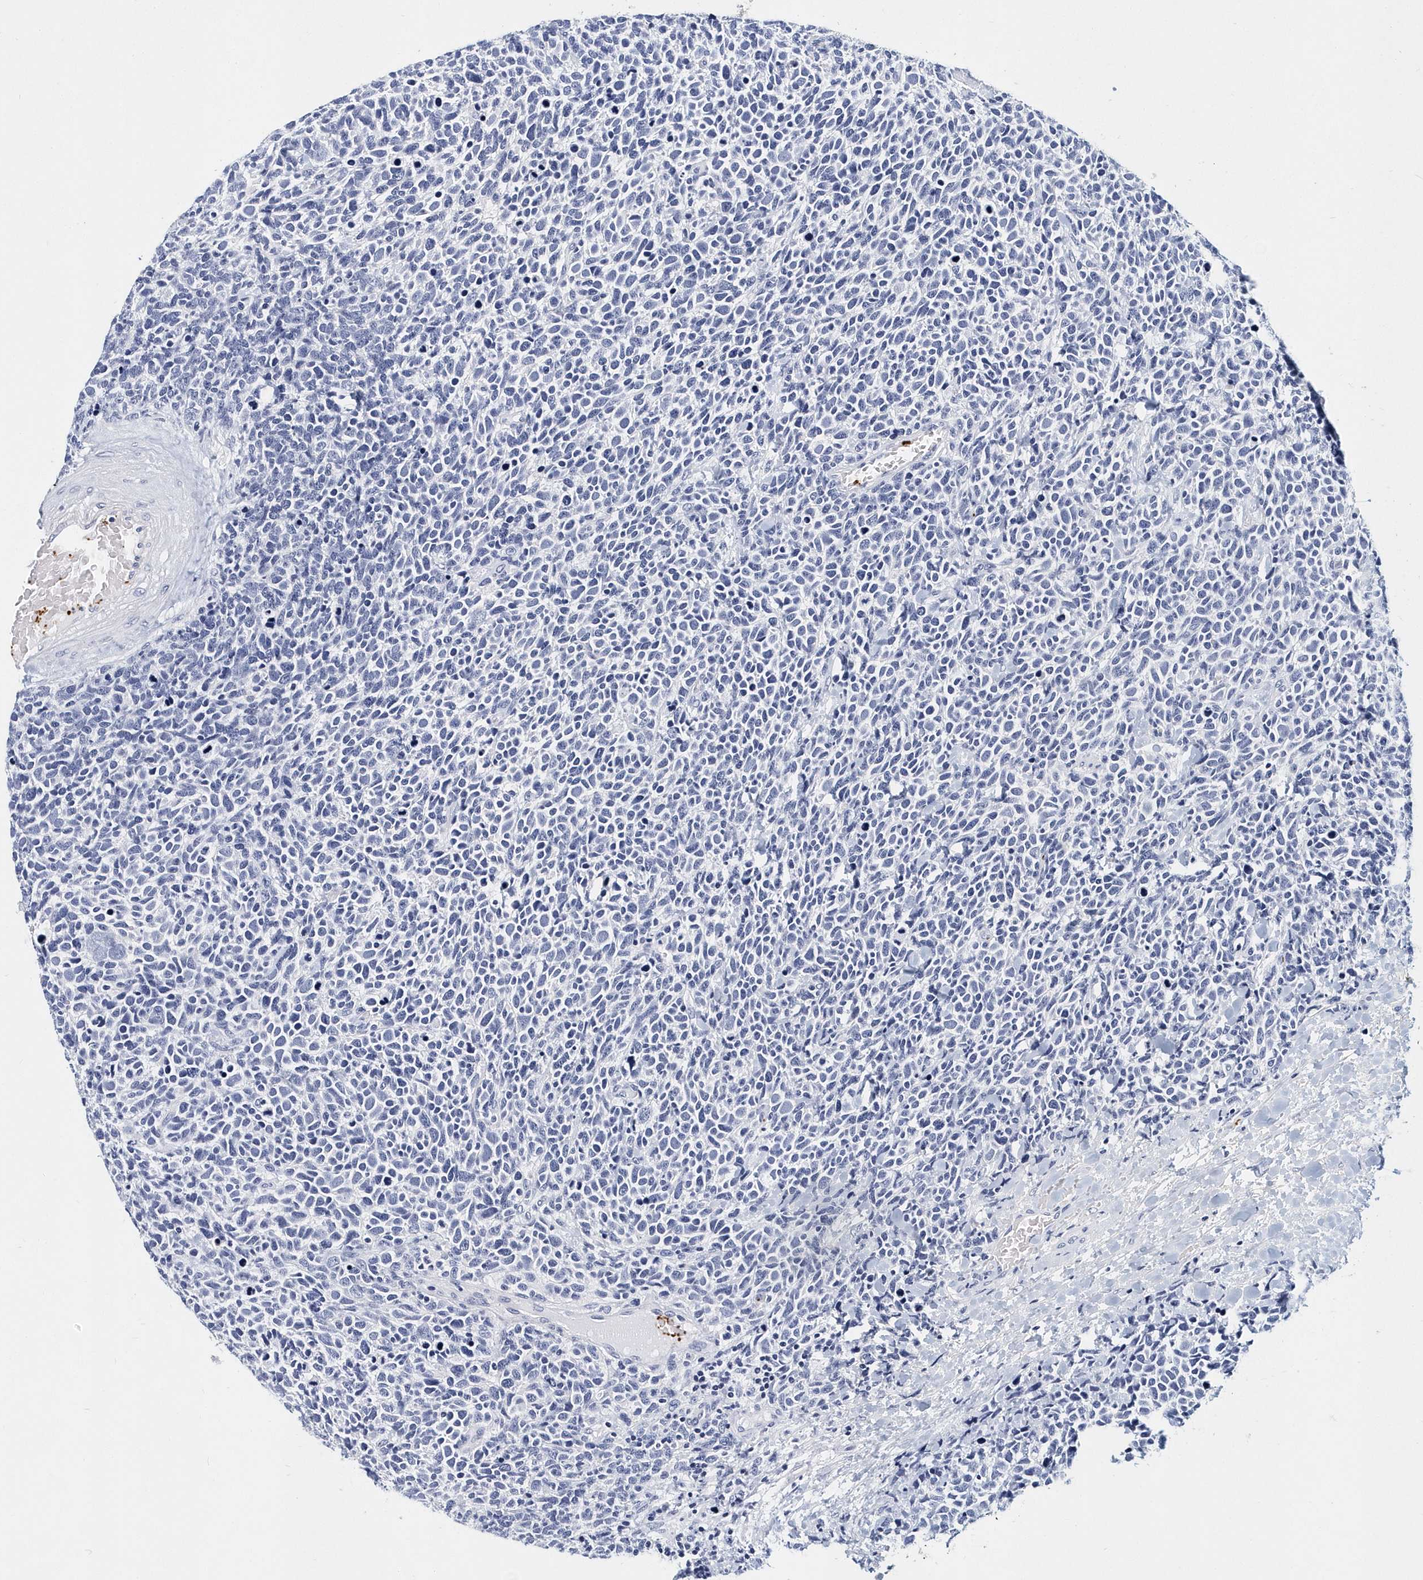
{"staining": {"intensity": "negative", "quantity": "none", "location": "none"}, "tissue": "urothelial cancer", "cell_type": "Tumor cells", "image_type": "cancer", "snomed": [{"axis": "morphology", "description": "Urothelial carcinoma, High grade"}, {"axis": "topography", "description": "Urinary bladder"}], "caption": "An immunohistochemistry (IHC) histopathology image of urothelial cancer is shown. There is no staining in tumor cells of urothelial cancer.", "gene": "ITGA2B", "patient": {"sex": "female", "age": 82}}